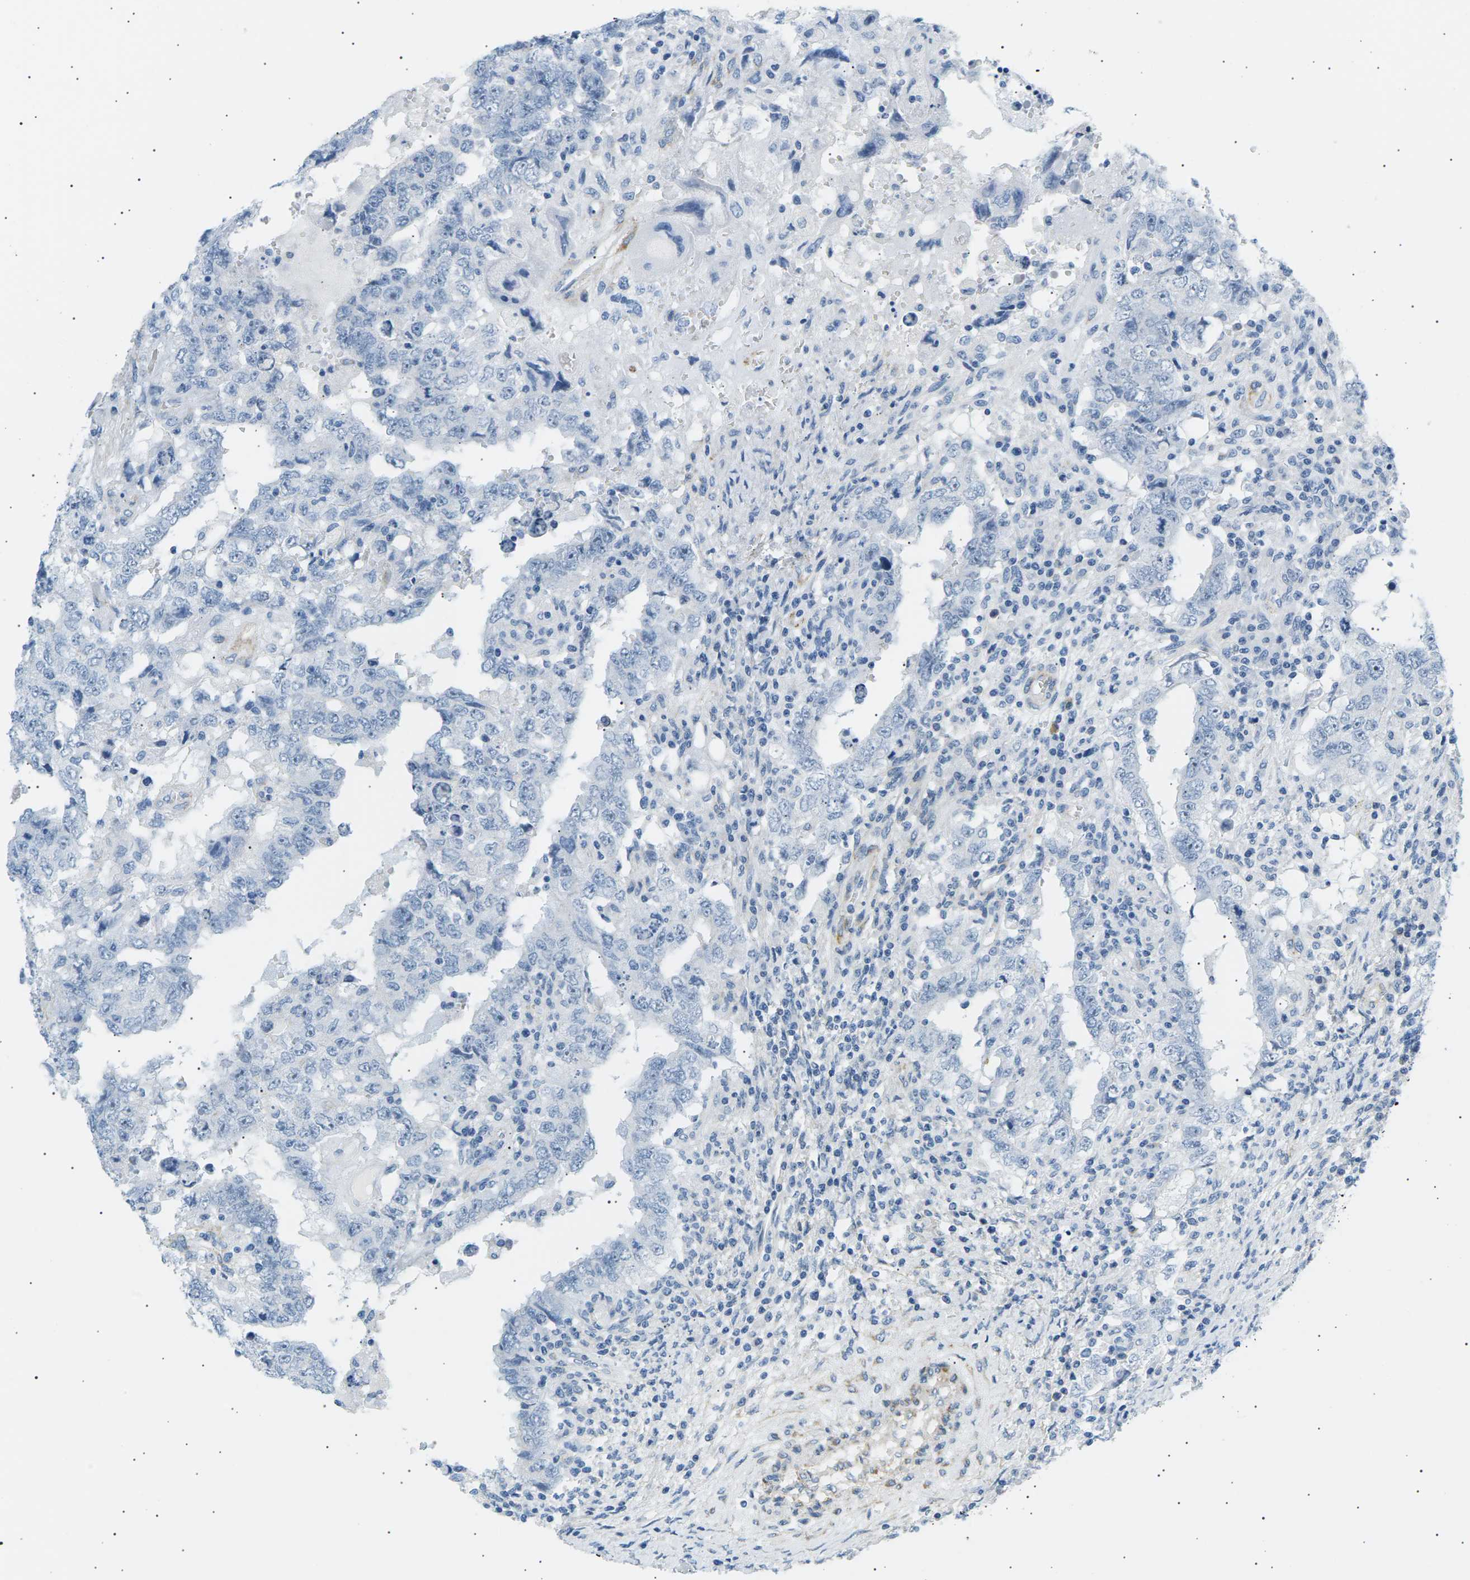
{"staining": {"intensity": "negative", "quantity": "none", "location": "none"}, "tissue": "testis cancer", "cell_type": "Tumor cells", "image_type": "cancer", "snomed": [{"axis": "morphology", "description": "Carcinoma, Embryonal, NOS"}, {"axis": "topography", "description": "Testis"}], "caption": "High magnification brightfield microscopy of testis cancer stained with DAB (brown) and counterstained with hematoxylin (blue): tumor cells show no significant staining.", "gene": "SEPTIN5", "patient": {"sex": "male", "age": 26}}